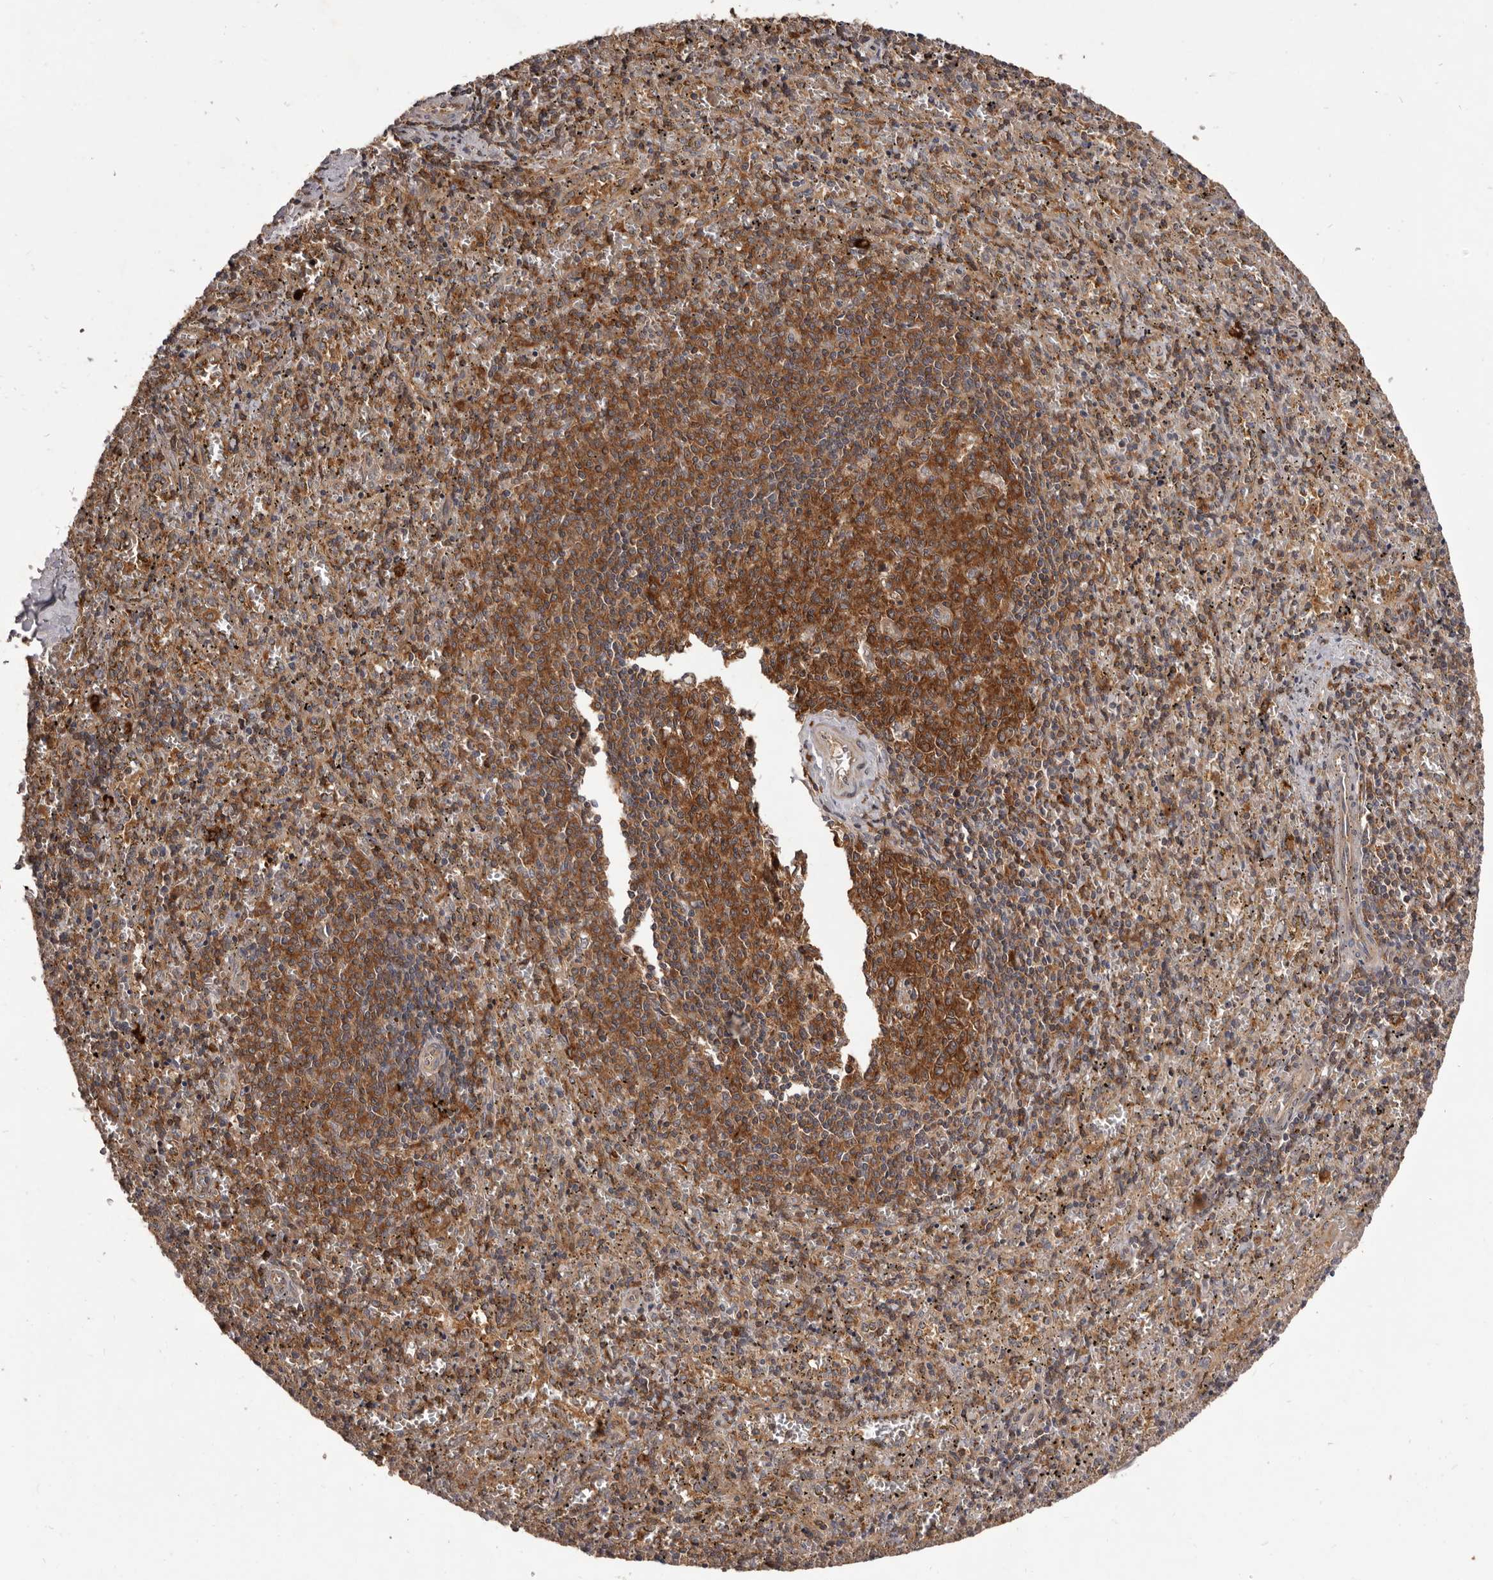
{"staining": {"intensity": "moderate", "quantity": ">75%", "location": "cytoplasmic/membranous"}, "tissue": "spleen", "cell_type": "Cells in red pulp", "image_type": "normal", "snomed": [{"axis": "morphology", "description": "Normal tissue, NOS"}, {"axis": "topography", "description": "Spleen"}], "caption": "The immunohistochemical stain shows moderate cytoplasmic/membranous expression in cells in red pulp of benign spleen.", "gene": "HBS1L", "patient": {"sex": "male", "age": 11}}